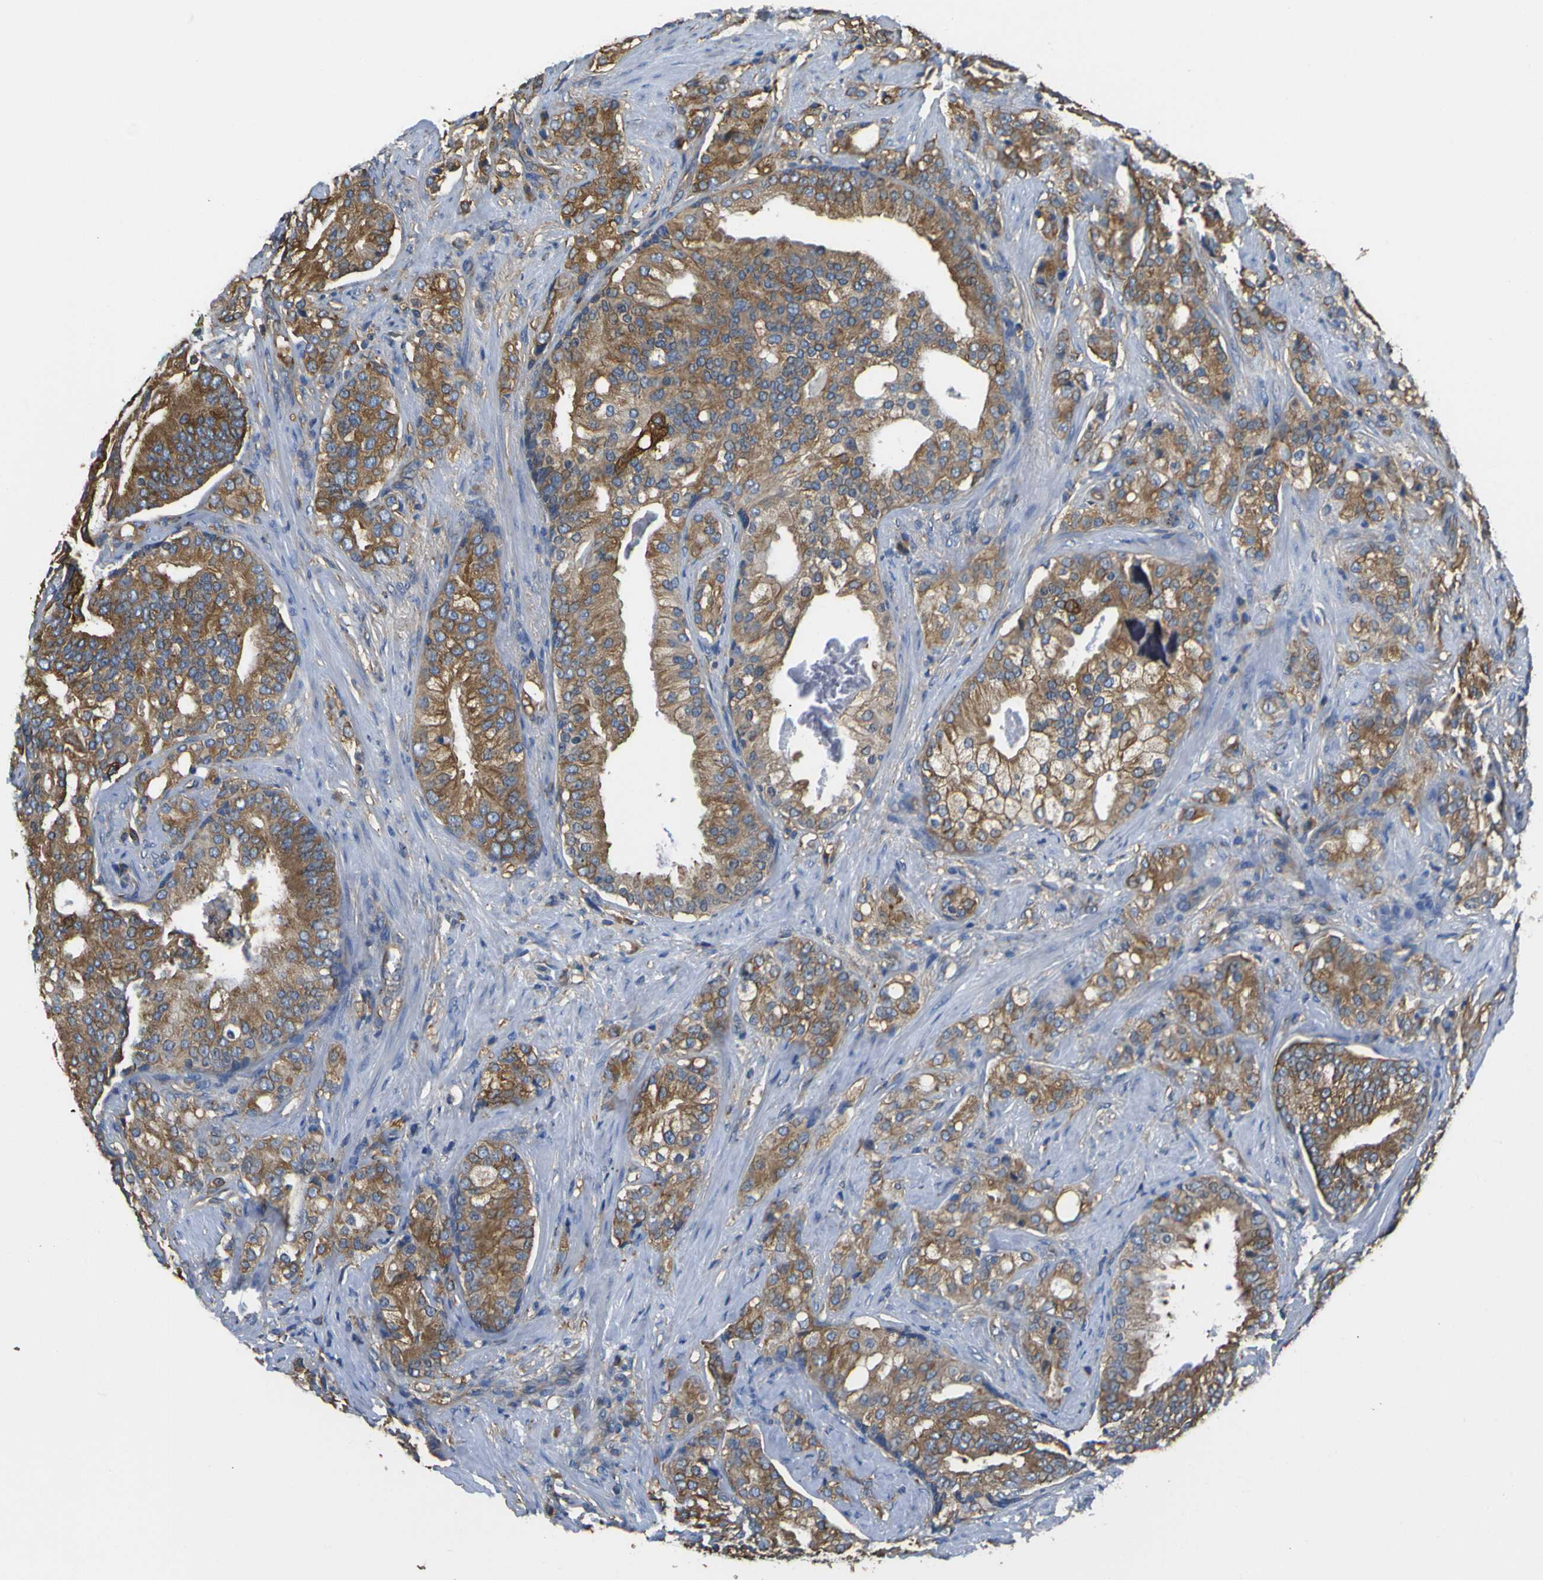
{"staining": {"intensity": "moderate", "quantity": ">75%", "location": "cytoplasmic/membranous"}, "tissue": "prostate cancer", "cell_type": "Tumor cells", "image_type": "cancer", "snomed": [{"axis": "morphology", "description": "Adenocarcinoma, Low grade"}, {"axis": "topography", "description": "Prostate"}], "caption": "The micrograph shows staining of prostate adenocarcinoma (low-grade), revealing moderate cytoplasmic/membranous protein staining (brown color) within tumor cells.", "gene": "TUBB", "patient": {"sex": "male", "age": 58}}